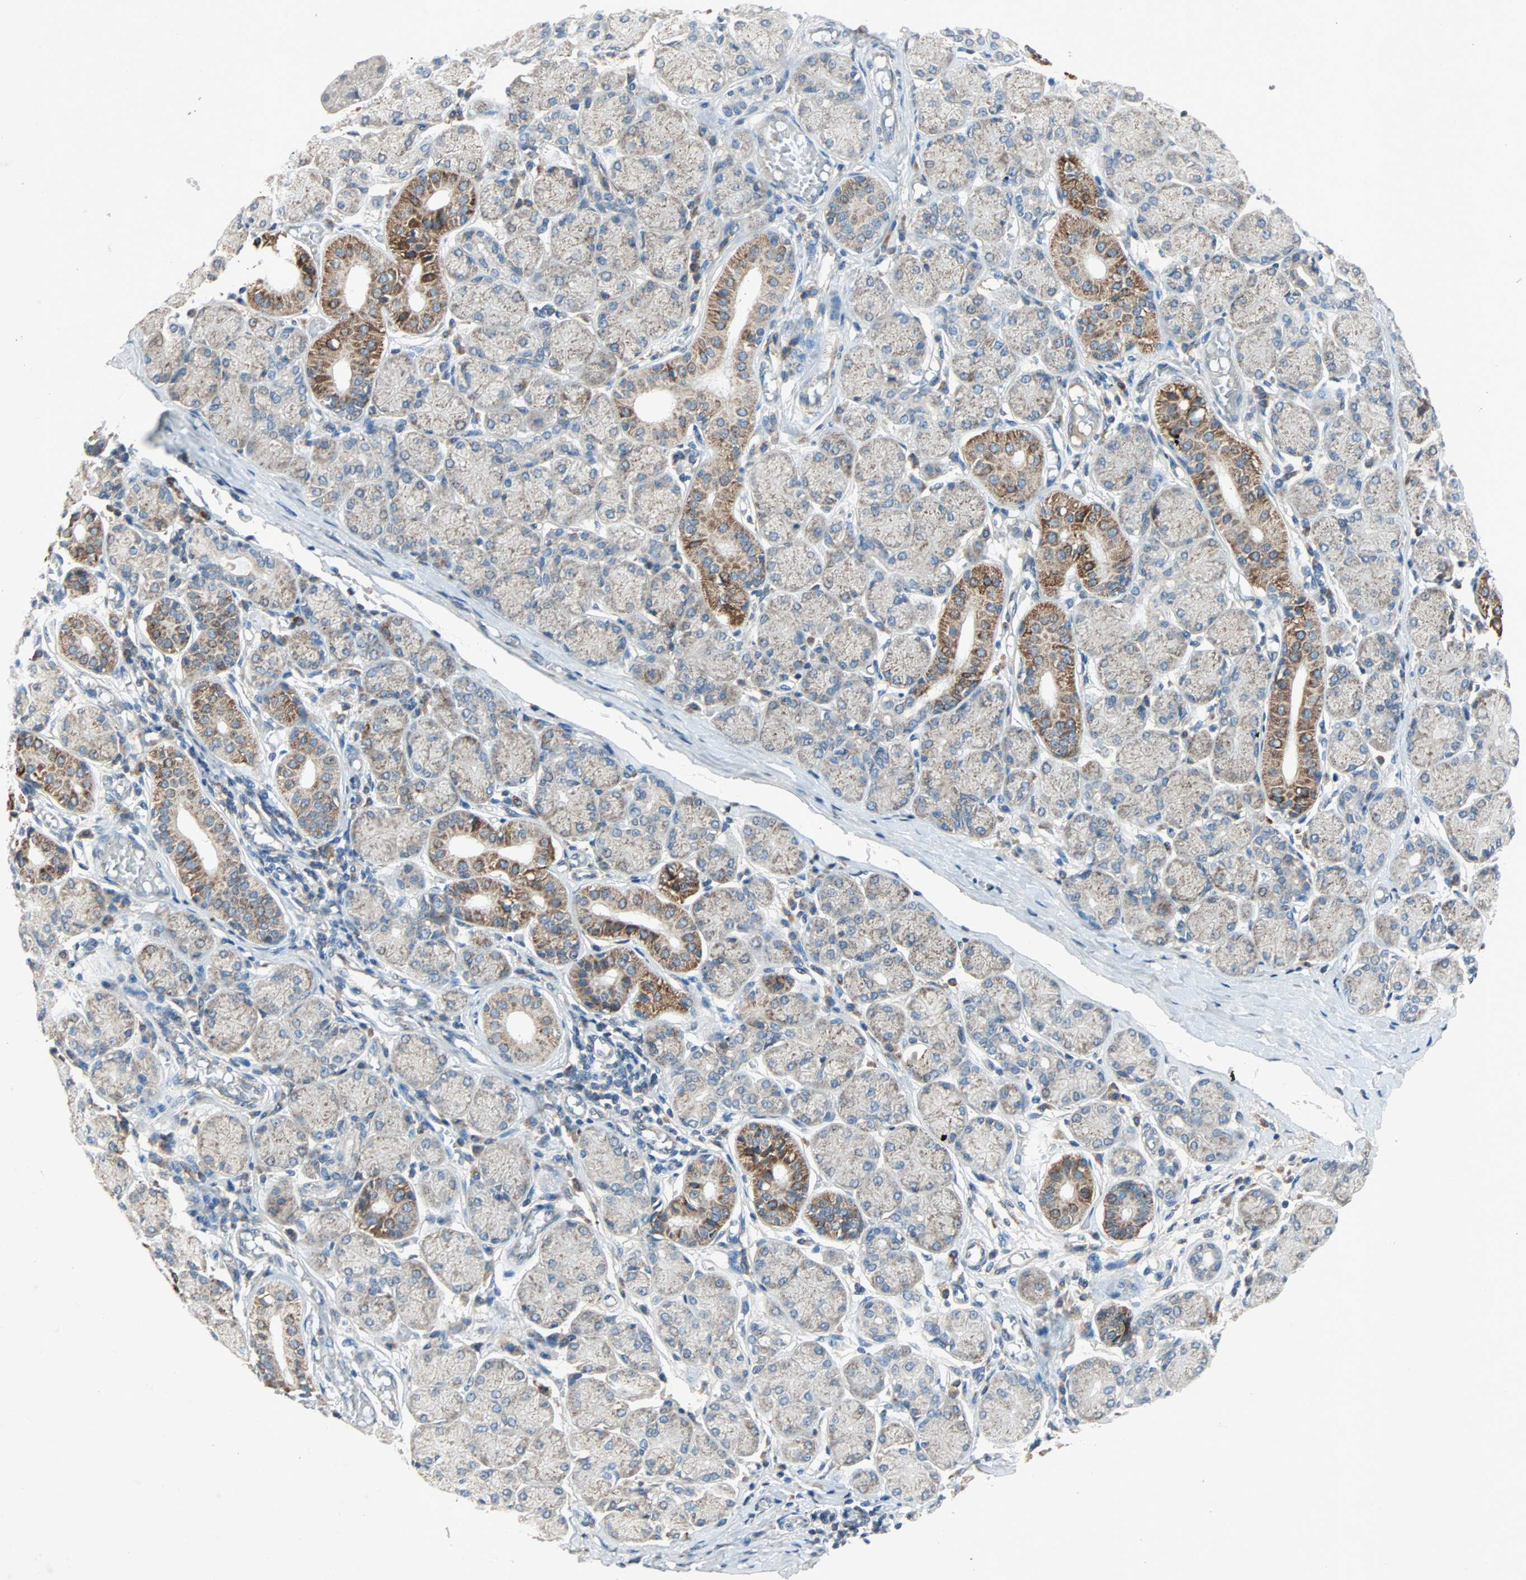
{"staining": {"intensity": "moderate", "quantity": ">75%", "location": "cytoplasmic/membranous"}, "tissue": "salivary gland", "cell_type": "Glandular cells", "image_type": "normal", "snomed": [{"axis": "morphology", "description": "Normal tissue, NOS"}, {"axis": "topography", "description": "Salivary gland"}], "caption": "The histopathology image displays staining of normal salivary gland, revealing moderate cytoplasmic/membranous protein positivity (brown color) within glandular cells. (brown staining indicates protein expression, while blue staining denotes nuclei).", "gene": "XYLT1", "patient": {"sex": "female", "age": 24}}